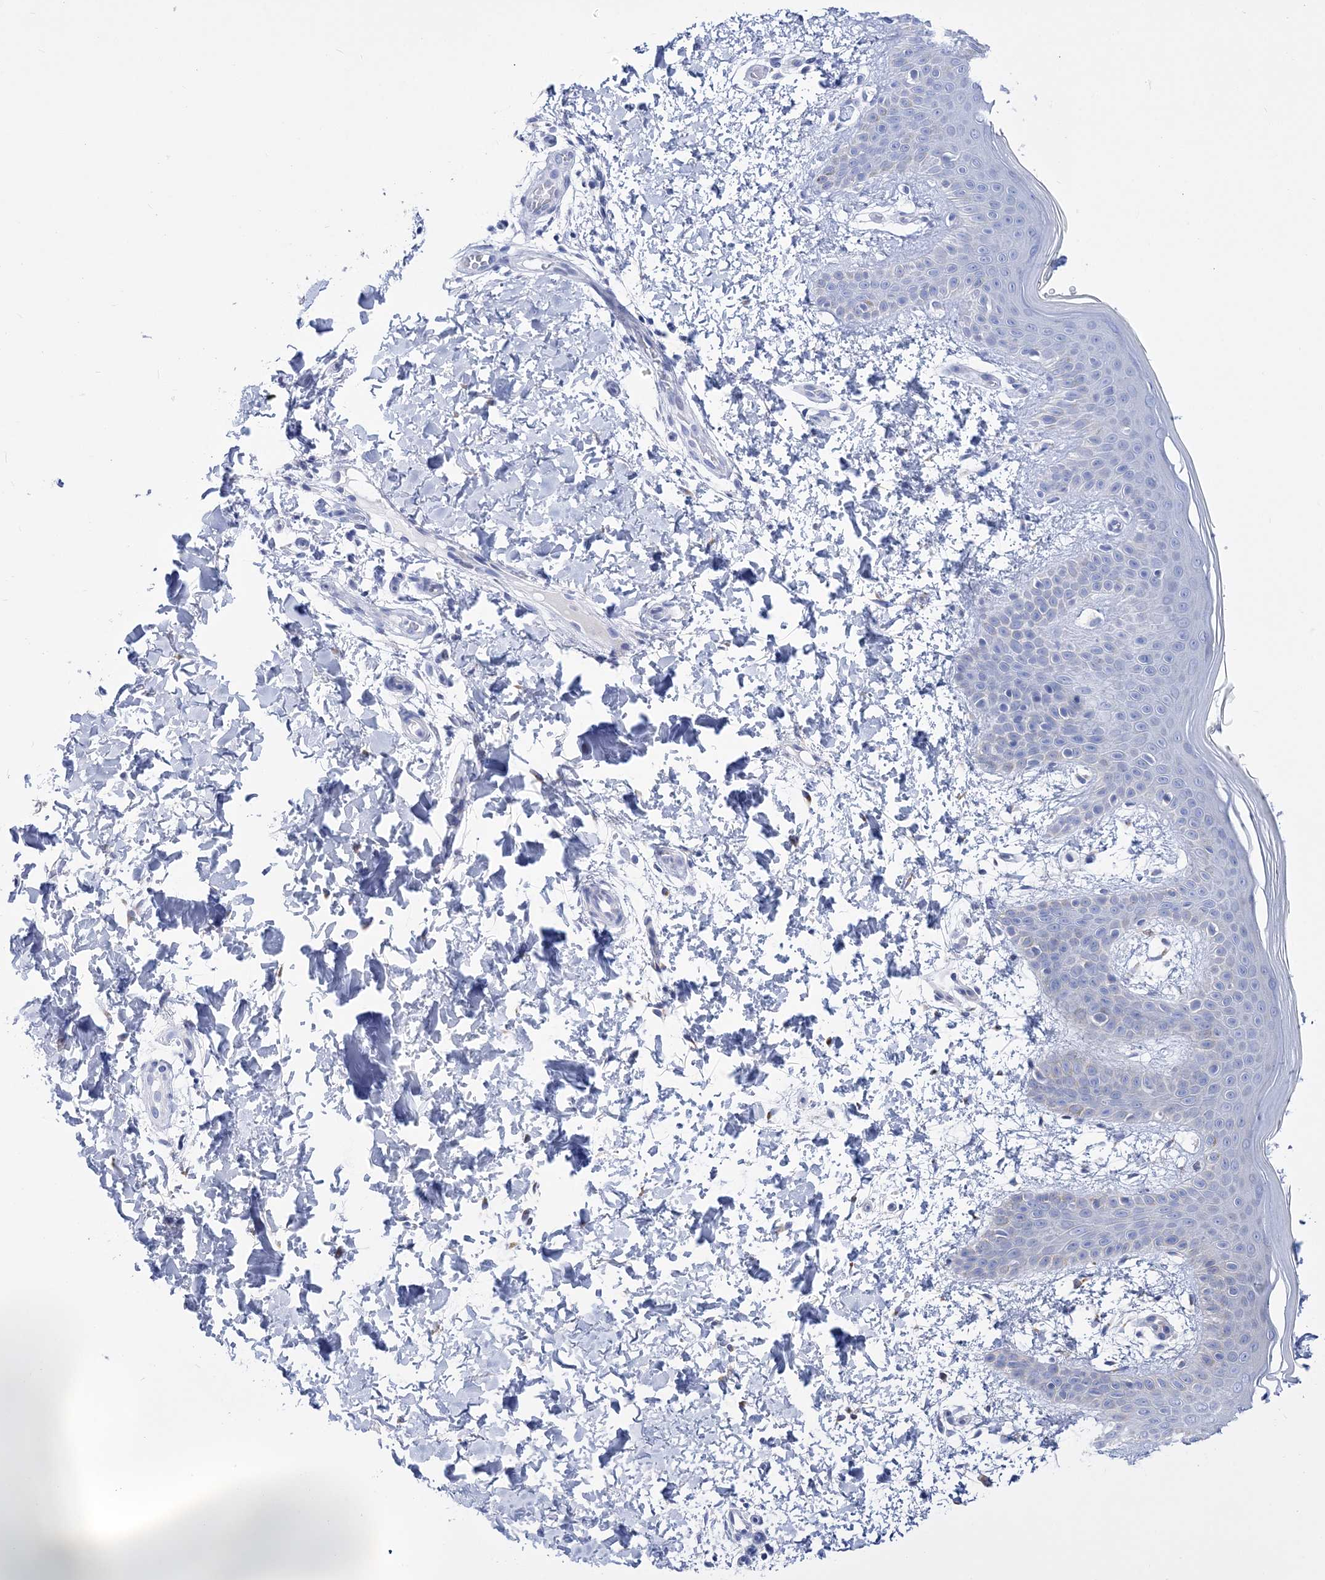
{"staining": {"intensity": "negative", "quantity": "none", "location": "none"}, "tissue": "skin", "cell_type": "Fibroblasts", "image_type": "normal", "snomed": [{"axis": "morphology", "description": "Normal tissue, NOS"}, {"axis": "topography", "description": "Skin"}], "caption": "High magnification brightfield microscopy of benign skin stained with DAB (brown) and counterstained with hematoxylin (blue): fibroblasts show no significant positivity.", "gene": "COPB2", "patient": {"sex": "male", "age": 36}}